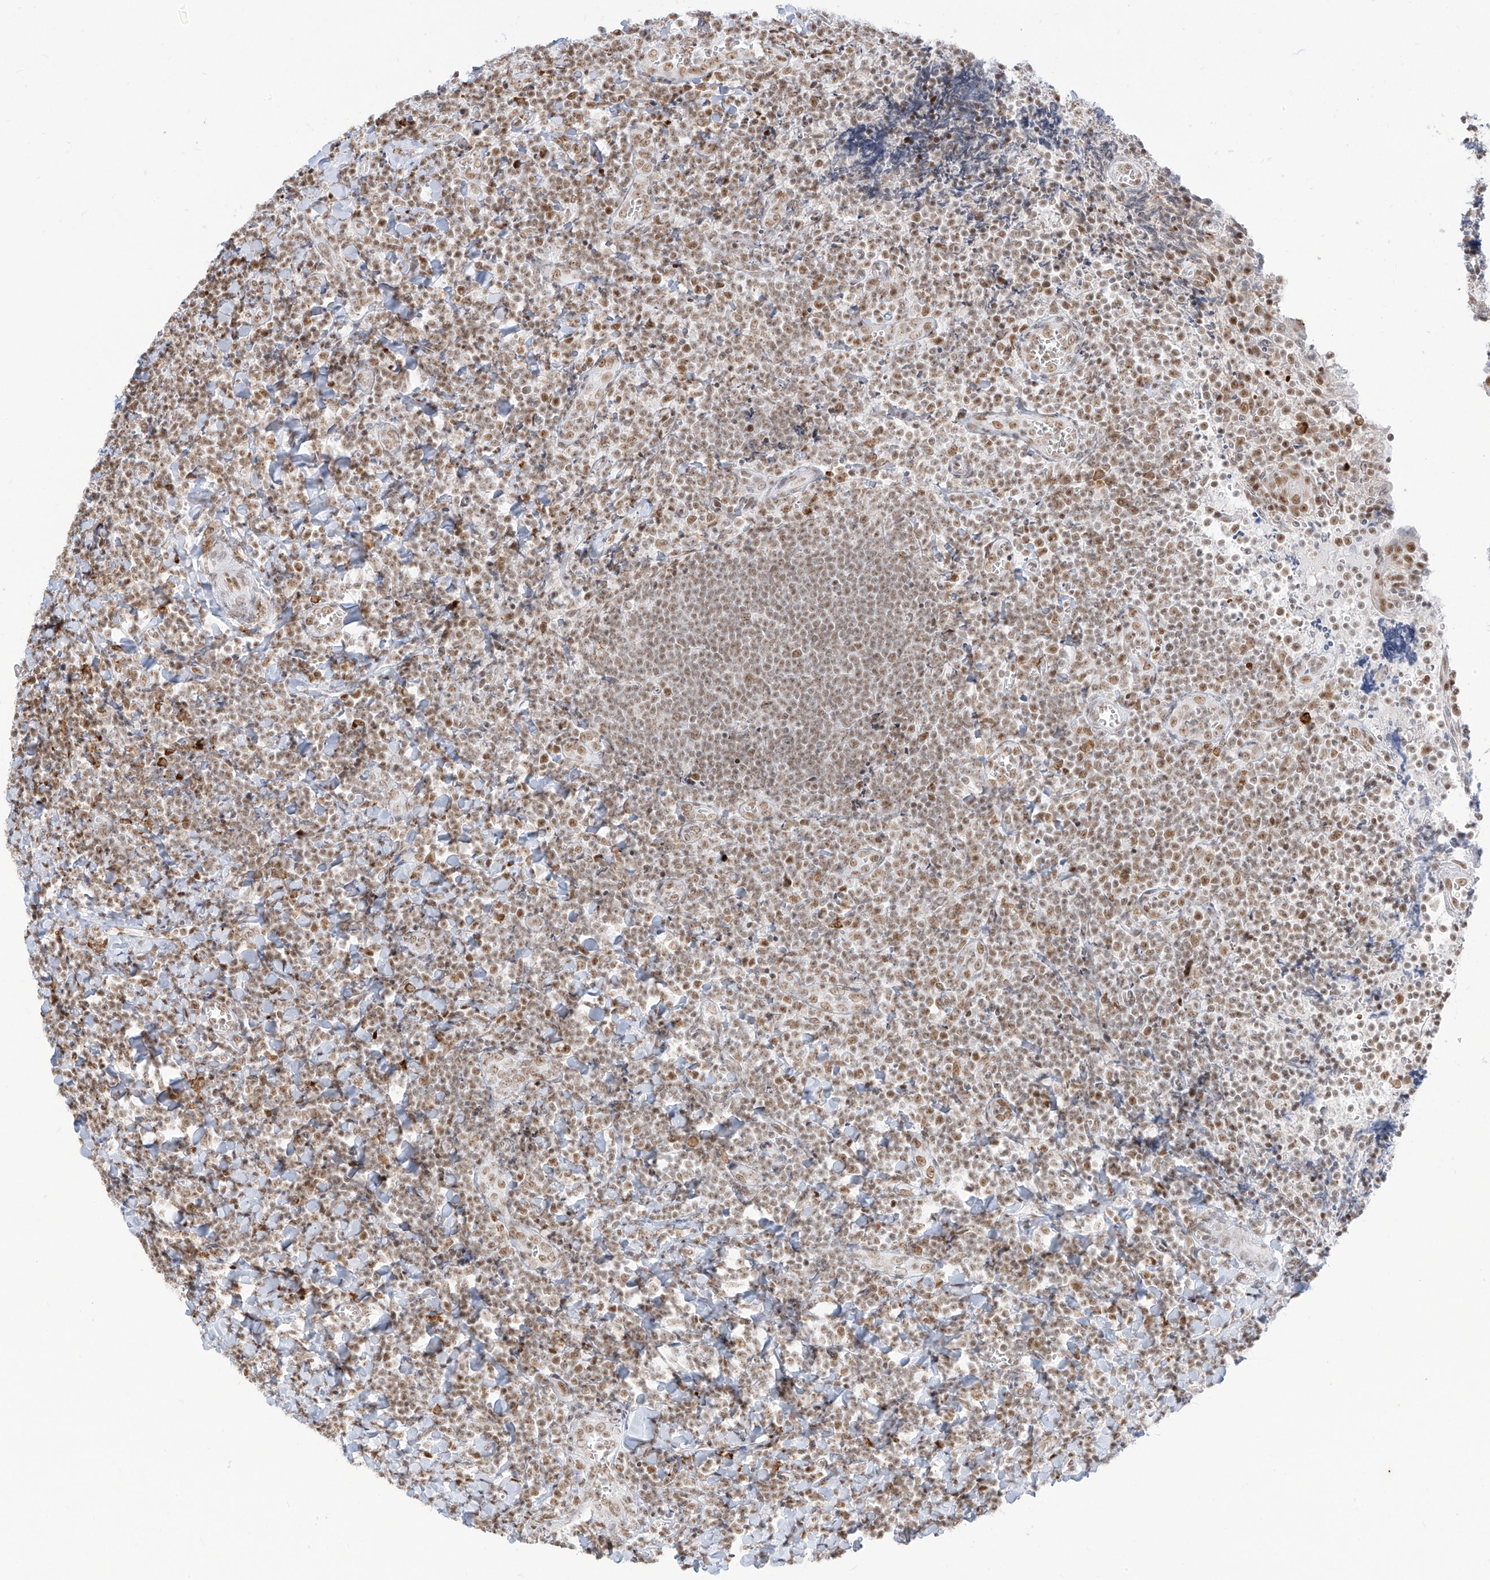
{"staining": {"intensity": "moderate", "quantity": "25%-75%", "location": "nuclear"}, "tissue": "tonsil", "cell_type": "Germinal center cells", "image_type": "normal", "snomed": [{"axis": "morphology", "description": "Normal tissue, NOS"}, {"axis": "topography", "description": "Tonsil"}], "caption": "Immunohistochemical staining of normal human tonsil shows moderate nuclear protein expression in about 25%-75% of germinal center cells. (brown staining indicates protein expression, while blue staining denotes nuclei).", "gene": "SUPT5H", "patient": {"sex": "male", "age": 27}}